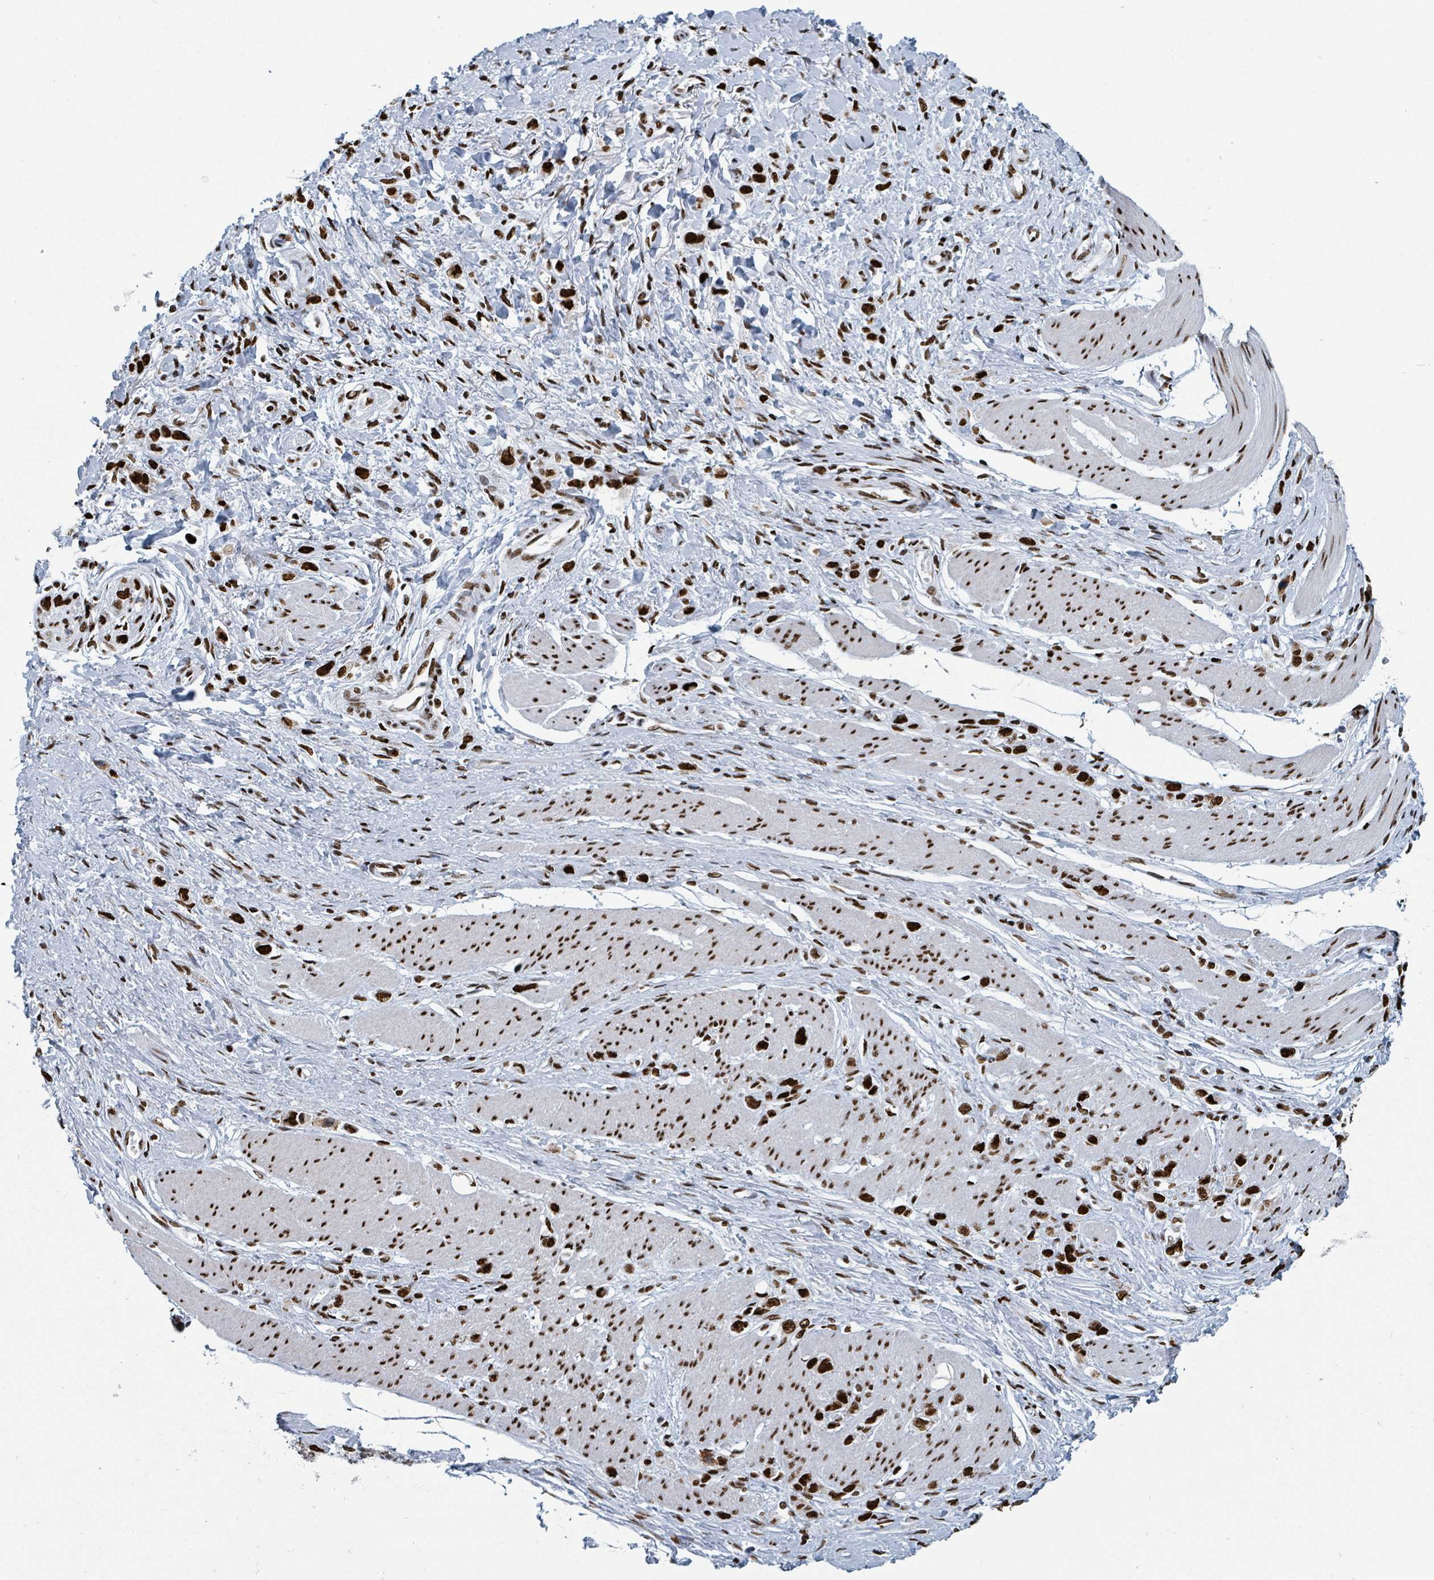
{"staining": {"intensity": "strong", "quantity": ">75%", "location": "nuclear"}, "tissue": "stomach cancer", "cell_type": "Tumor cells", "image_type": "cancer", "snomed": [{"axis": "morphology", "description": "Adenocarcinoma, NOS"}, {"axis": "topography", "description": "Stomach"}], "caption": "Stomach cancer (adenocarcinoma) stained for a protein (brown) reveals strong nuclear positive positivity in approximately >75% of tumor cells.", "gene": "DHX16", "patient": {"sex": "female", "age": 65}}